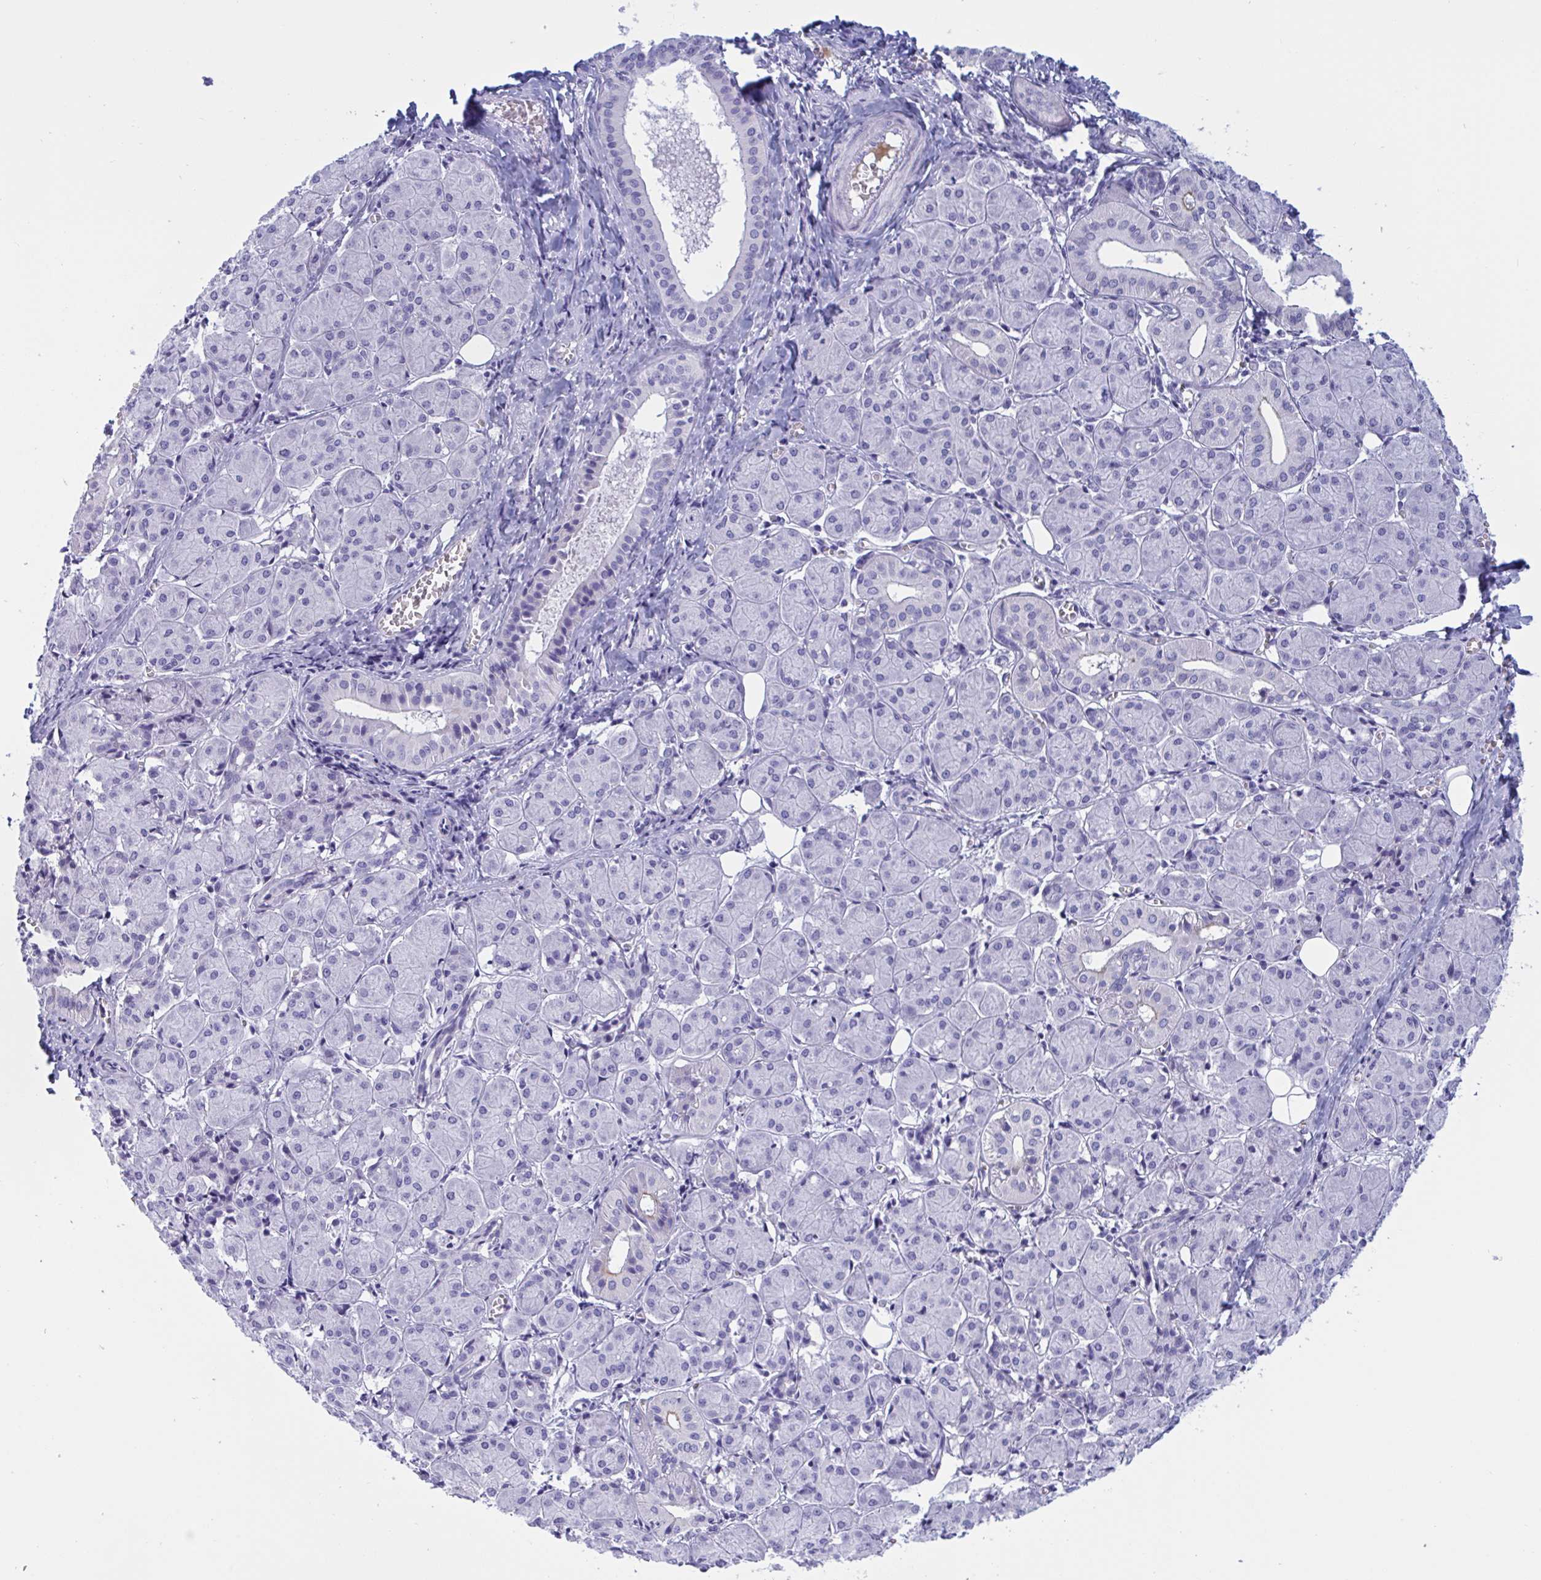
{"staining": {"intensity": "negative", "quantity": "none", "location": "none"}, "tissue": "salivary gland", "cell_type": "Glandular cells", "image_type": "normal", "snomed": [{"axis": "morphology", "description": "Normal tissue, NOS"}, {"axis": "morphology", "description": "Inflammation, NOS"}, {"axis": "topography", "description": "Lymph node"}, {"axis": "topography", "description": "Salivary gland"}], "caption": "A photomicrograph of salivary gland stained for a protein displays no brown staining in glandular cells. The staining is performed using DAB brown chromogen with nuclei counter-stained in using hematoxylin.", "gene": "OXLD1", "patient": {"sex": "male", "age": 3}}